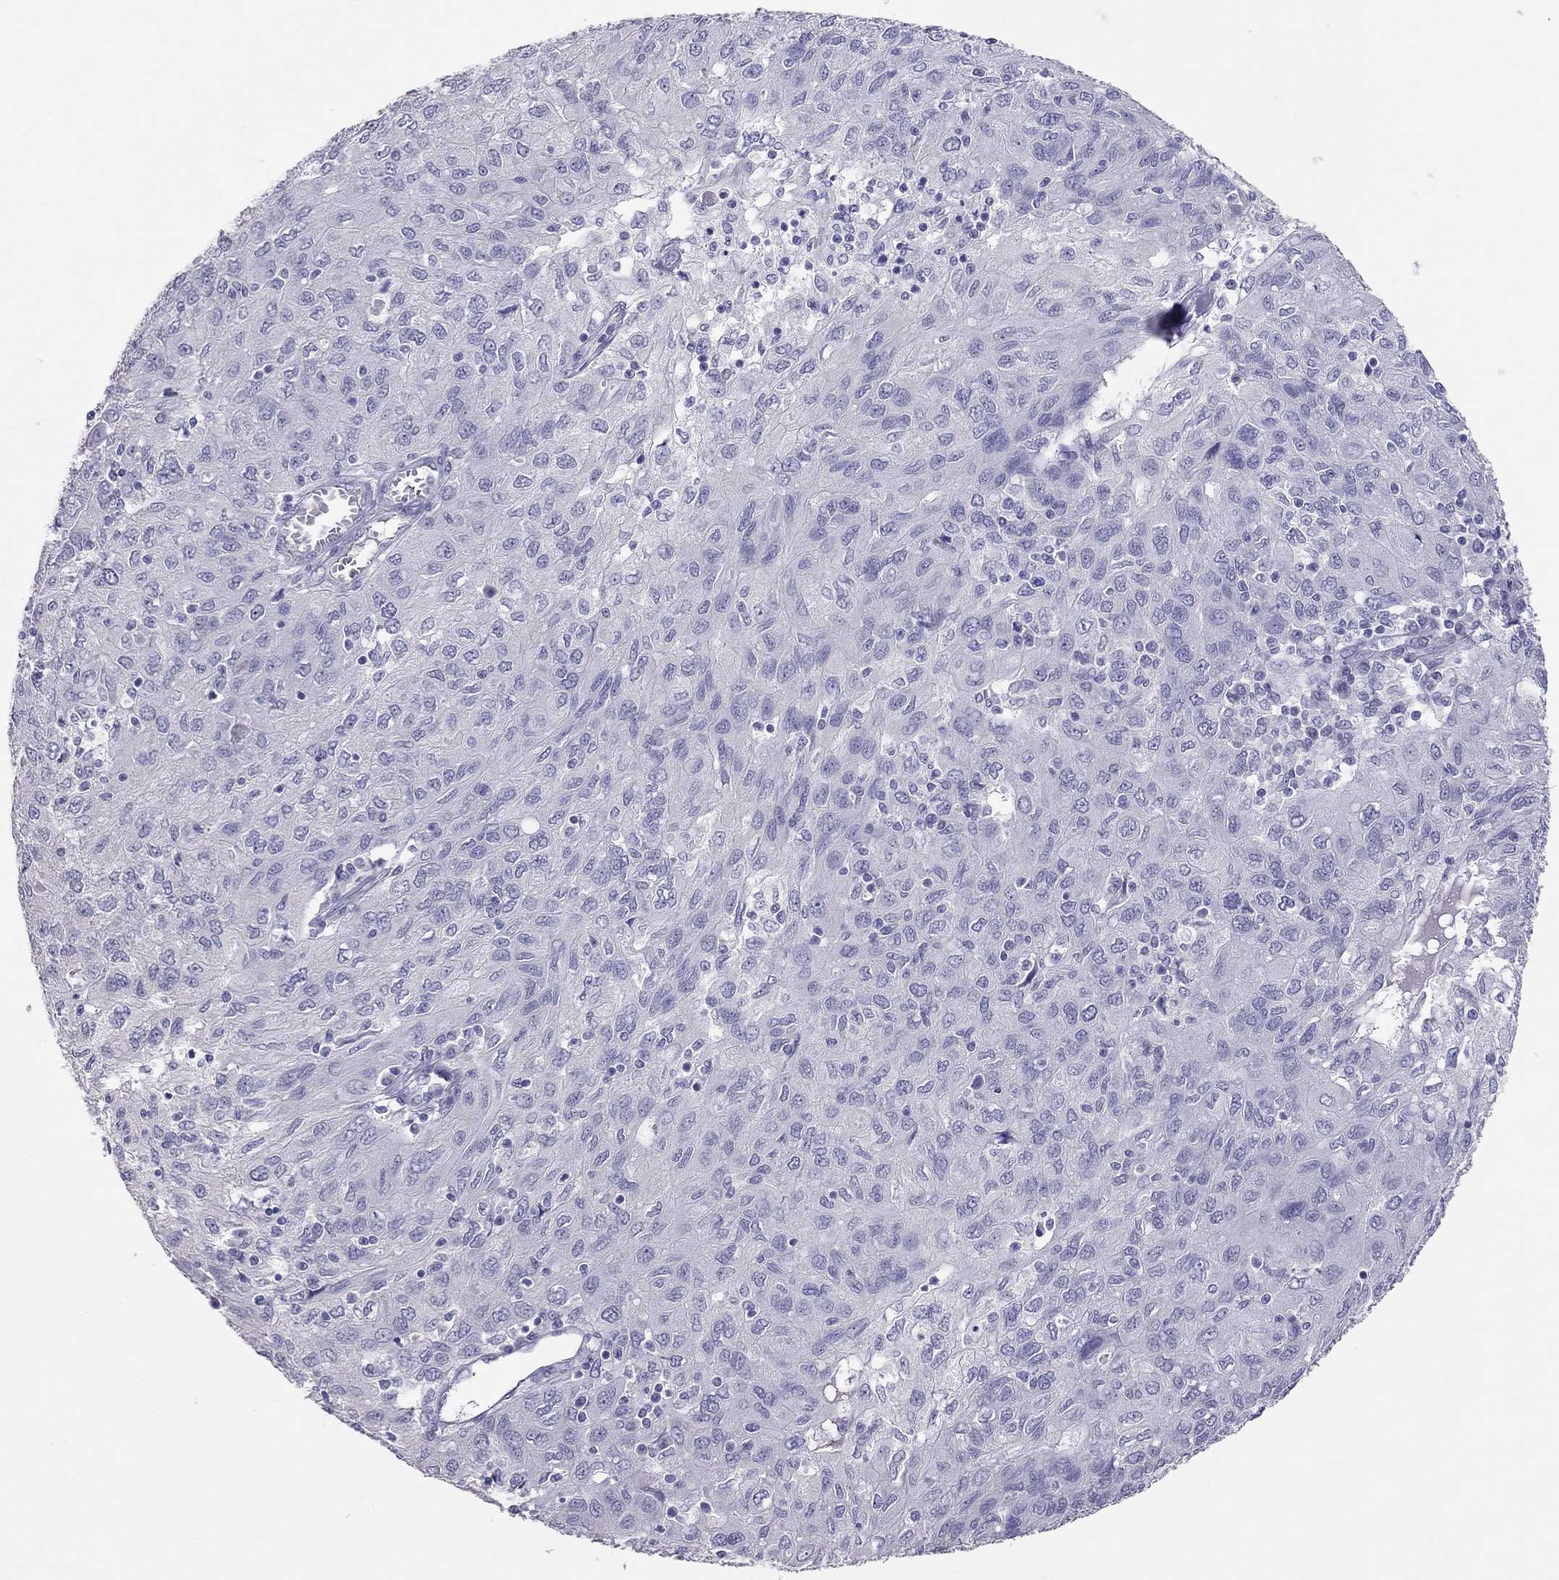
{"staining": {"intensity": "negative", "quantity": "none", "location": "none"}, "tissue": "ovarian cancer", "cell_type": "Tumor cells", "image_type": "cancer", "snomed": [{"axis": "morphology", "description": "Carcinoma, endometroid"}, {"axis": "topography", "description": "Ovary"}], "caption": "Ovarian cancer stained for a protein using immunohistochemistry displays no expression tumor cells.", "gene": "PSMB11", "patient": {"sex": "female", "age": 50}}